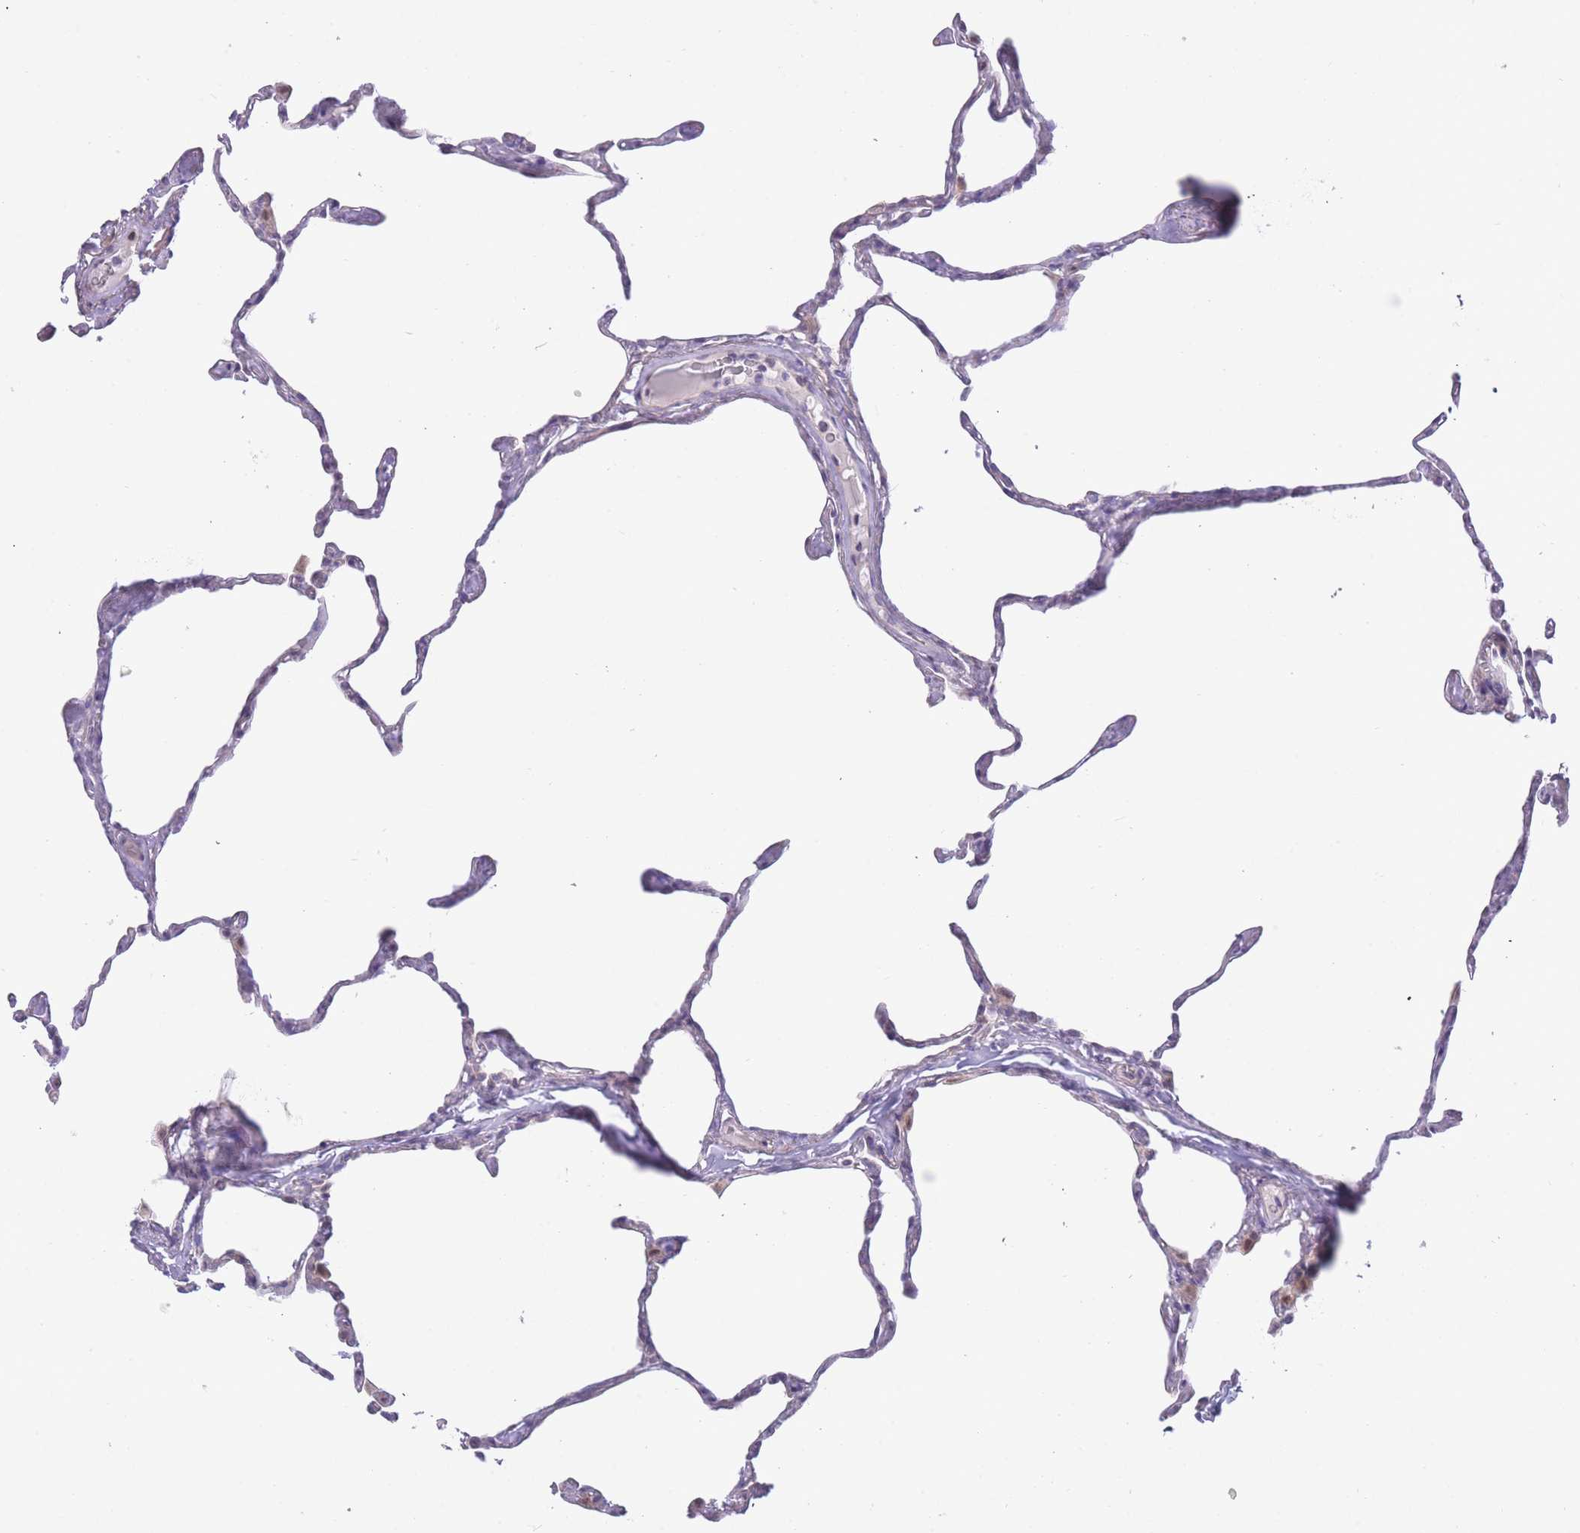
{"staining": {"intensity": "negative", "quantity": "none", "location": "none"}, "tissue": "lung", "cell_type": "Alveolar cells", "image_type": "normal", "snomed": [{"axis": "morphology", "description": "Normal tissue, NOS"}, {"axis": "topography", "description": "Lung"}], "caption": "Alveolar cells show no significant expression in normal lung. (Brightfield microscopy of DAB (3,3'-diaminobenzidine) IHC at high magnification).", "gene": "IMPG1", "patient": {"sex": "male", "age": 65}}